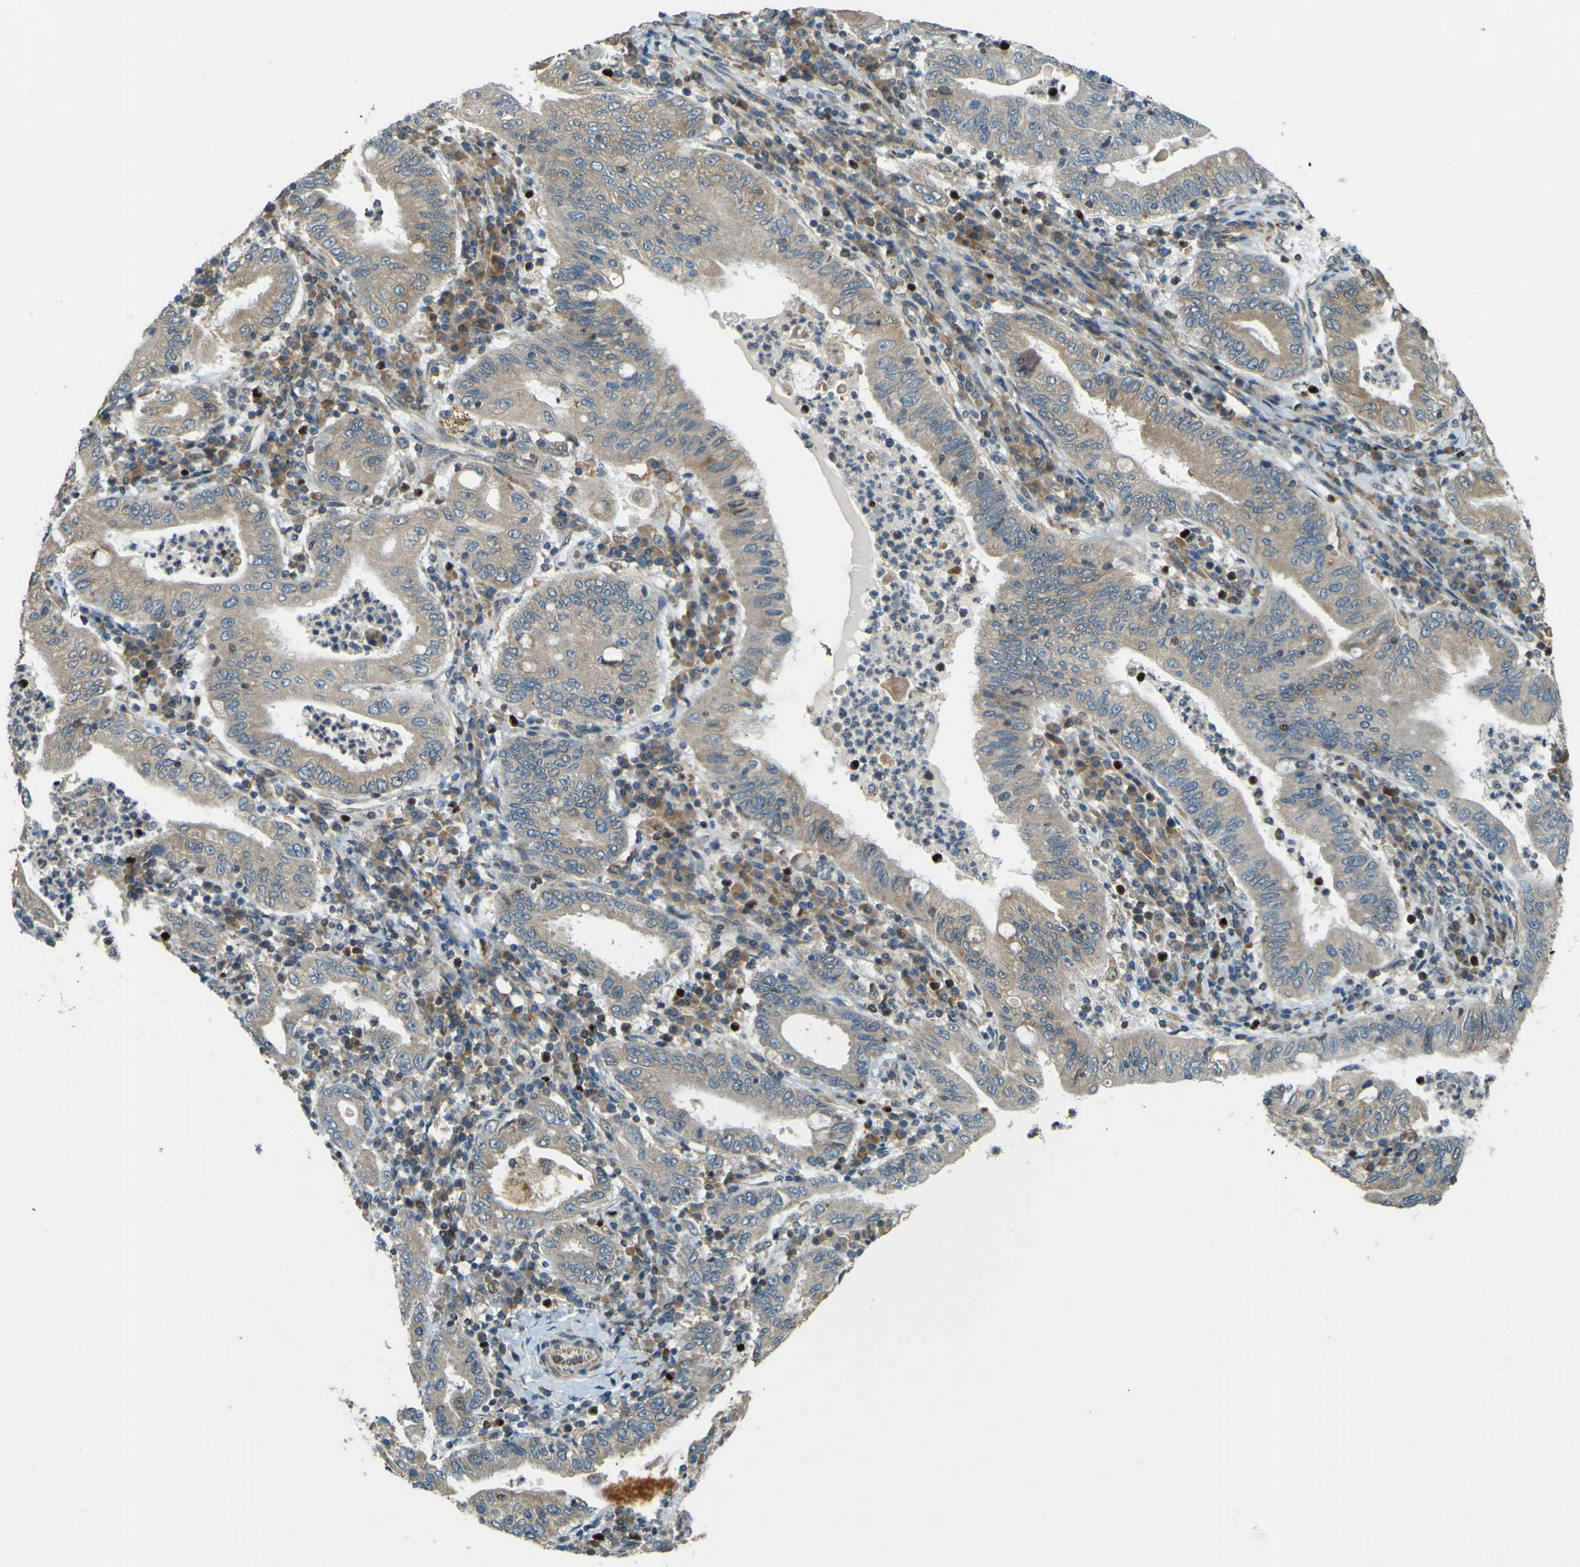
{"staining": {"intensity": "weak", "quantity": ">75%", "location": "cytoplasmic/membranous"}, "tissue": "stomach cancer", "cell_type": "Tumor cells", "image_type": "cancer", "snomed": [{"axis": "morphology", "description": "Normal tissue, NOS"}, {"axis": "morphology", "description": "Adenocarcinoma, NOS"}, {"axis": "topography", "description": "Esophagus"}, {"axis": "topography", "description": "Stomach, upper"}, {"axis": "topography", "description": "Peripheral nerve tissue"}], "caption": "Weak cytoplasmic/membranous expression for a protein is appreciated in about >75% of tumor cells of adenocarcinoma (stomach) using immunohistochemistry.", "gene": "LPCAT1", "patient": {"sex": "male", "age": 62}}